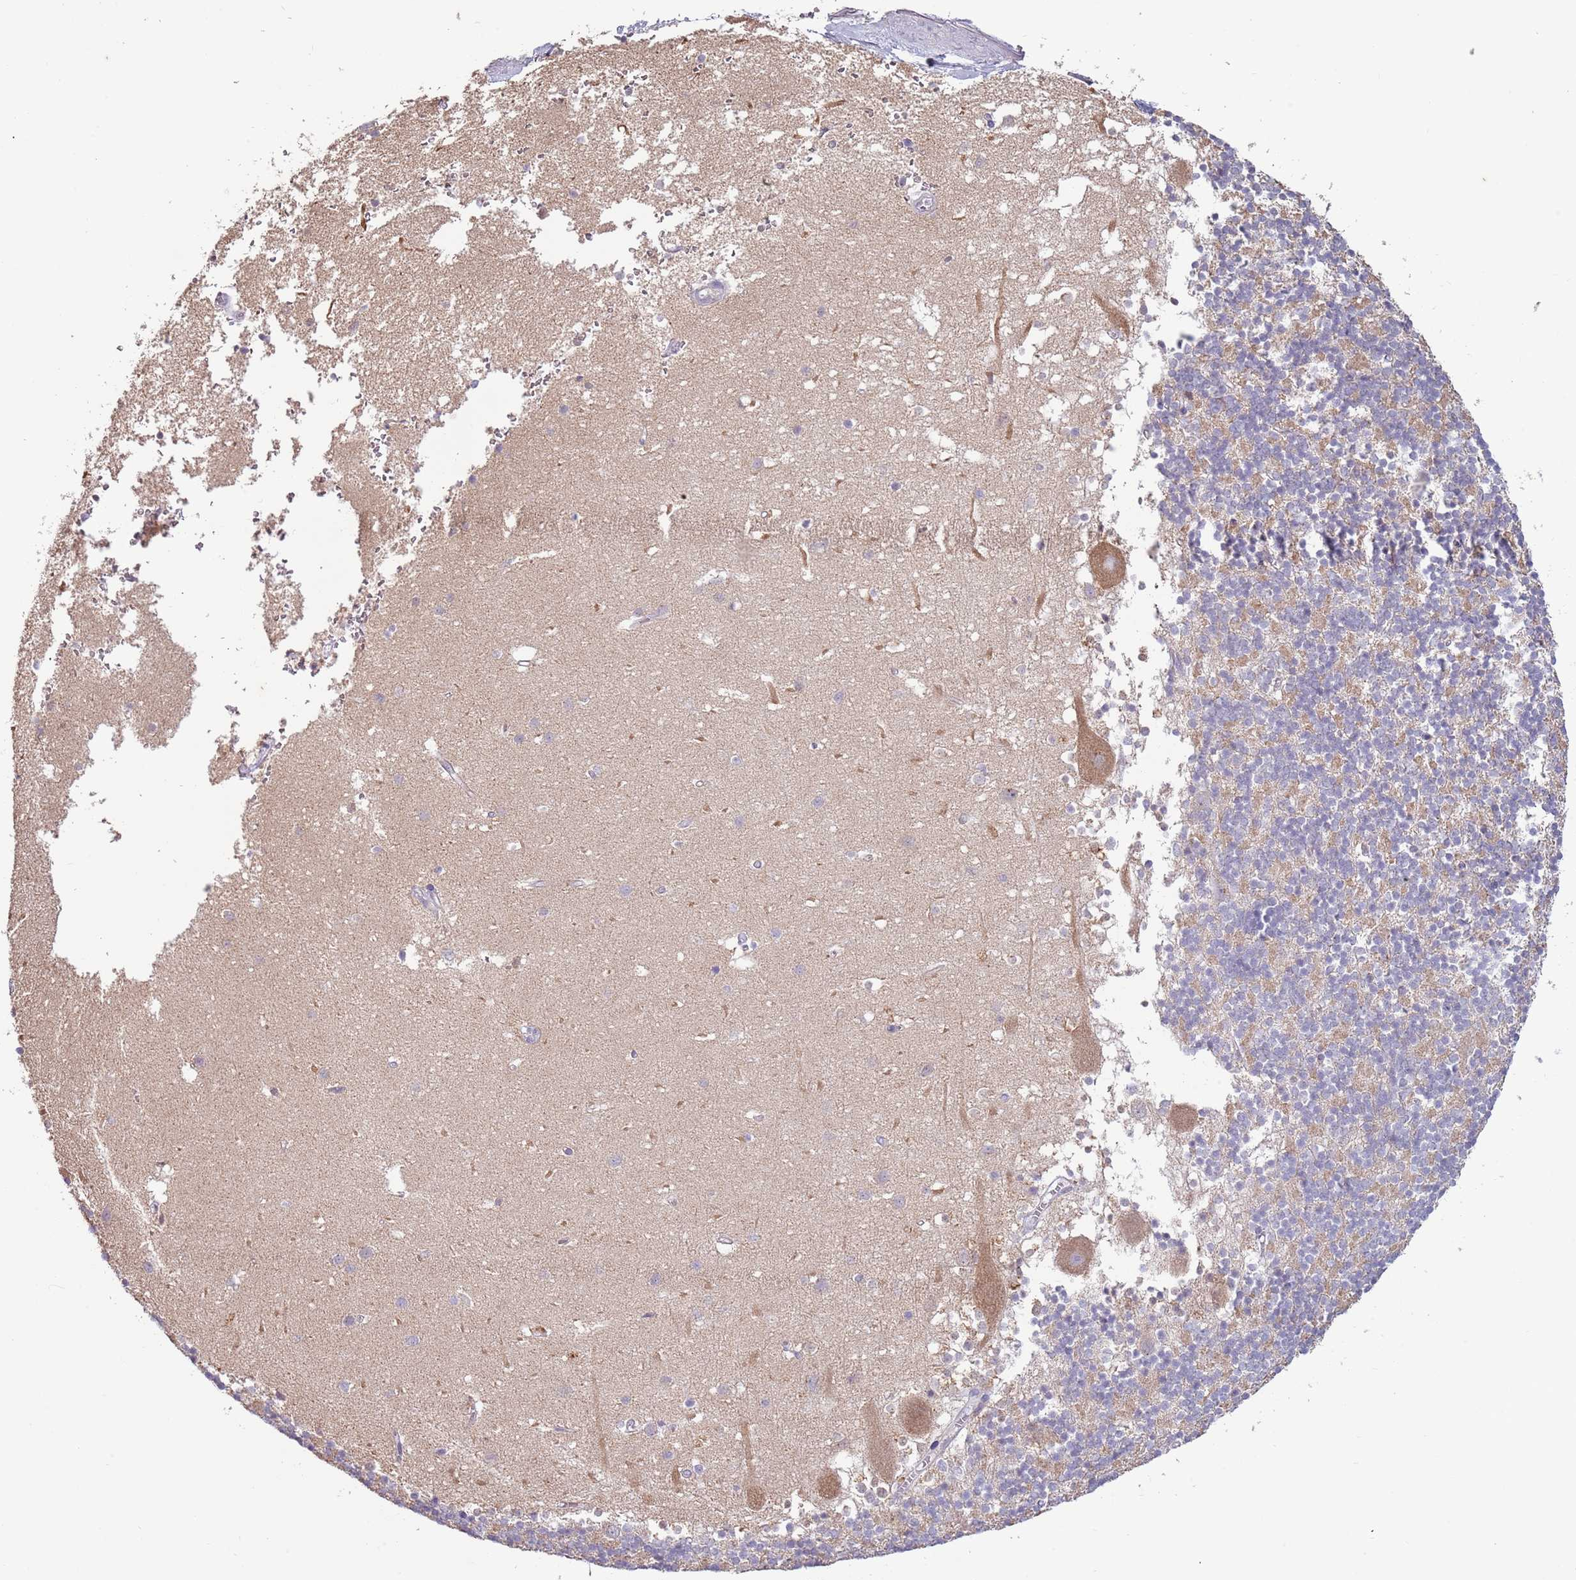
{"staining": {"intensity": "weak", "quantity": "25%-75%", "location": "cytoplasmic/membranous"}, "tissue": "cerebellum", "cell_type": "Cells in granular layer", "image_type": "normal", "snomed": [{"axis": "morphology", "description": "Normal tissue, NOS"}, {"axis": "topography", "description": "Cerebellum"}], "caption": "Protein staining shows weak cytoplasmic/membranous positivity in approximately 25%-75% of cells in granular layer in unremarkable cerebellum.", "gene": "SYS1", "patient": {"sex": "male", "age": 54}}